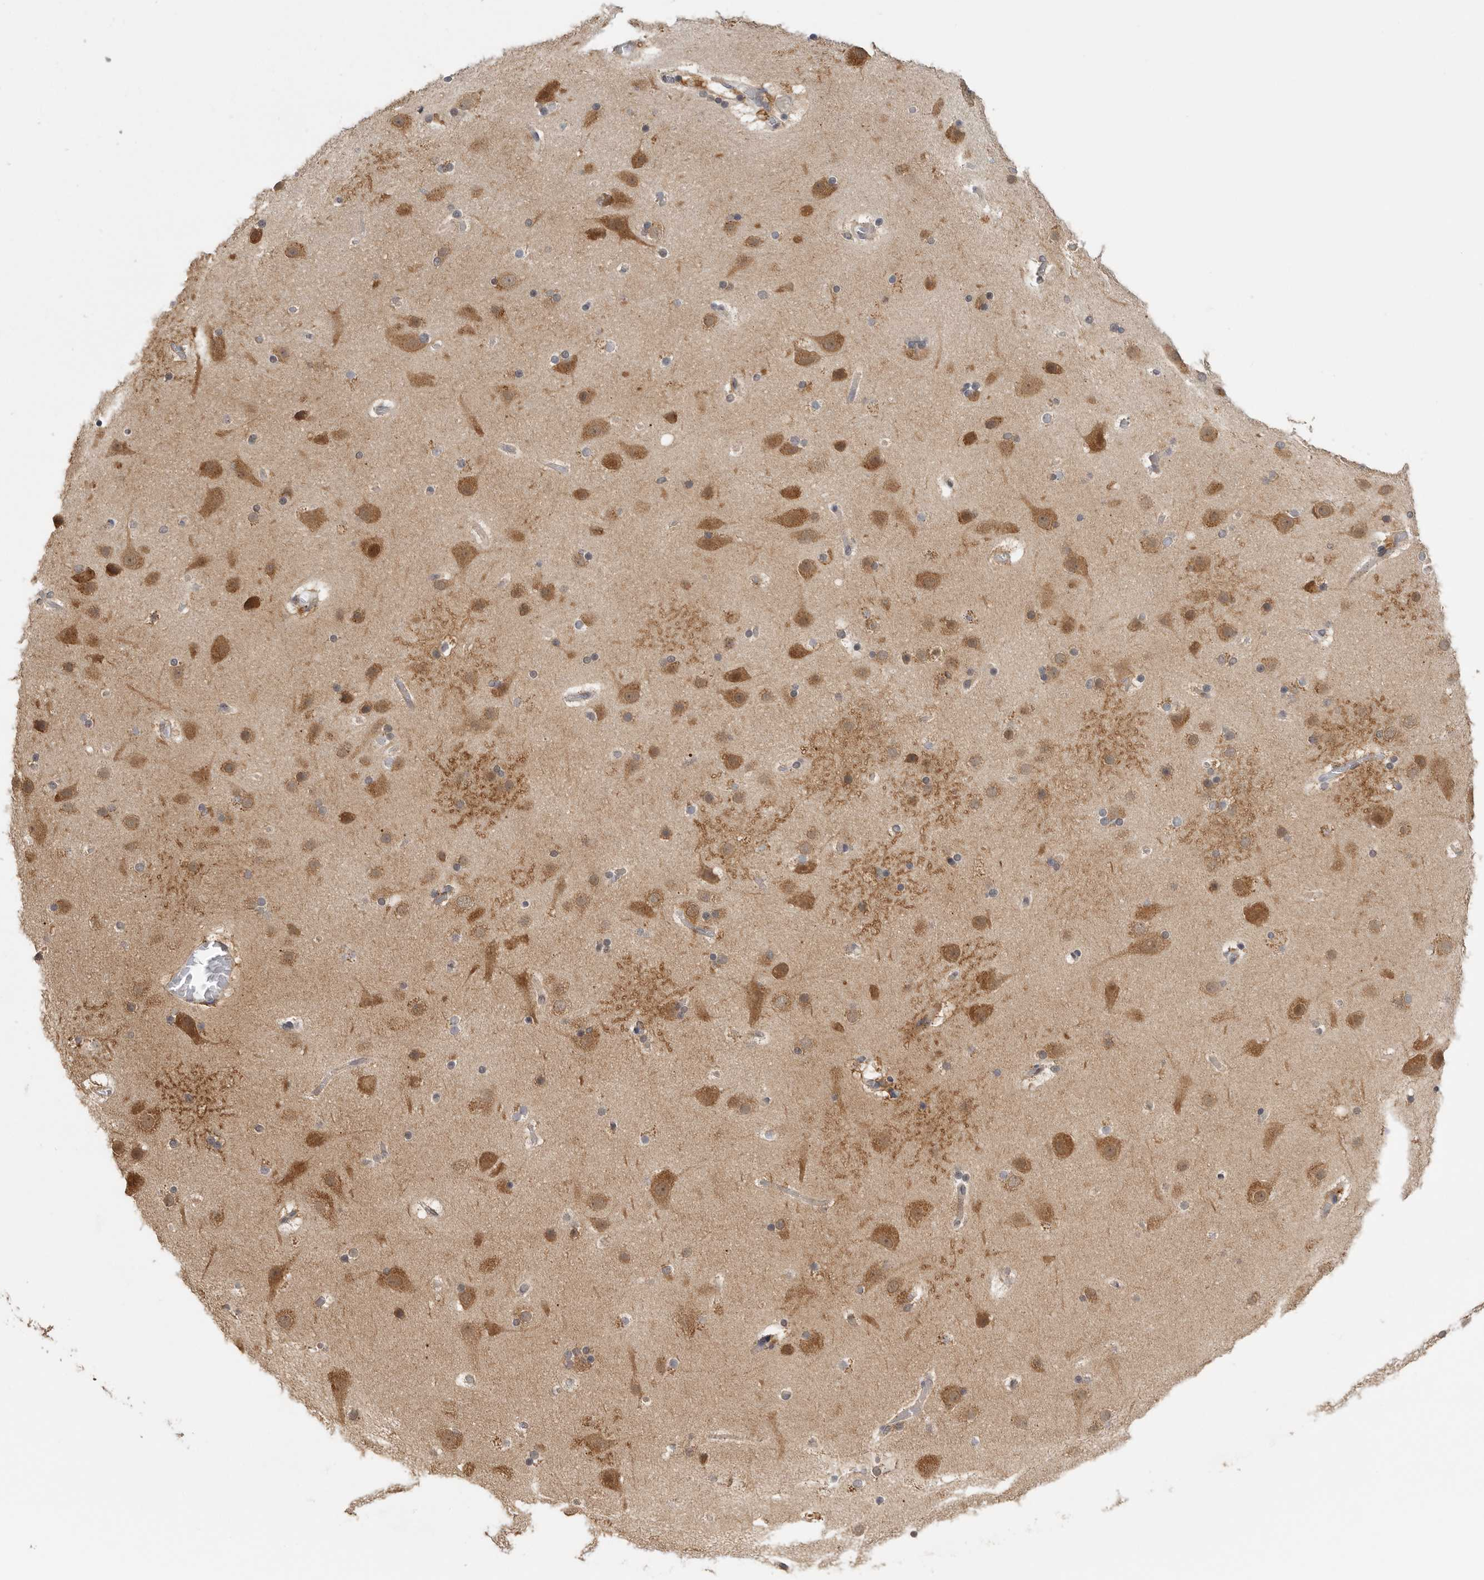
{"staining": {"intensity": "negative", "quantity": "none", "location": "none"}, "tissue": "cerebral cortex", "cell_type": "Endothelial cells", "image_type": "normal", "snomed": [{"axis": "morphology", "description": "Normal tissue, NOS"}, {"axis": "topography", "description": "Cerebral cortex"}], "caption": "This is an immunohistochemistry (IHC) micrograph of benign cerebral cortex. There is no staining in endothelial cells.", "gene": "CCT8", "patient": {"sex": "male", "age": 57}}